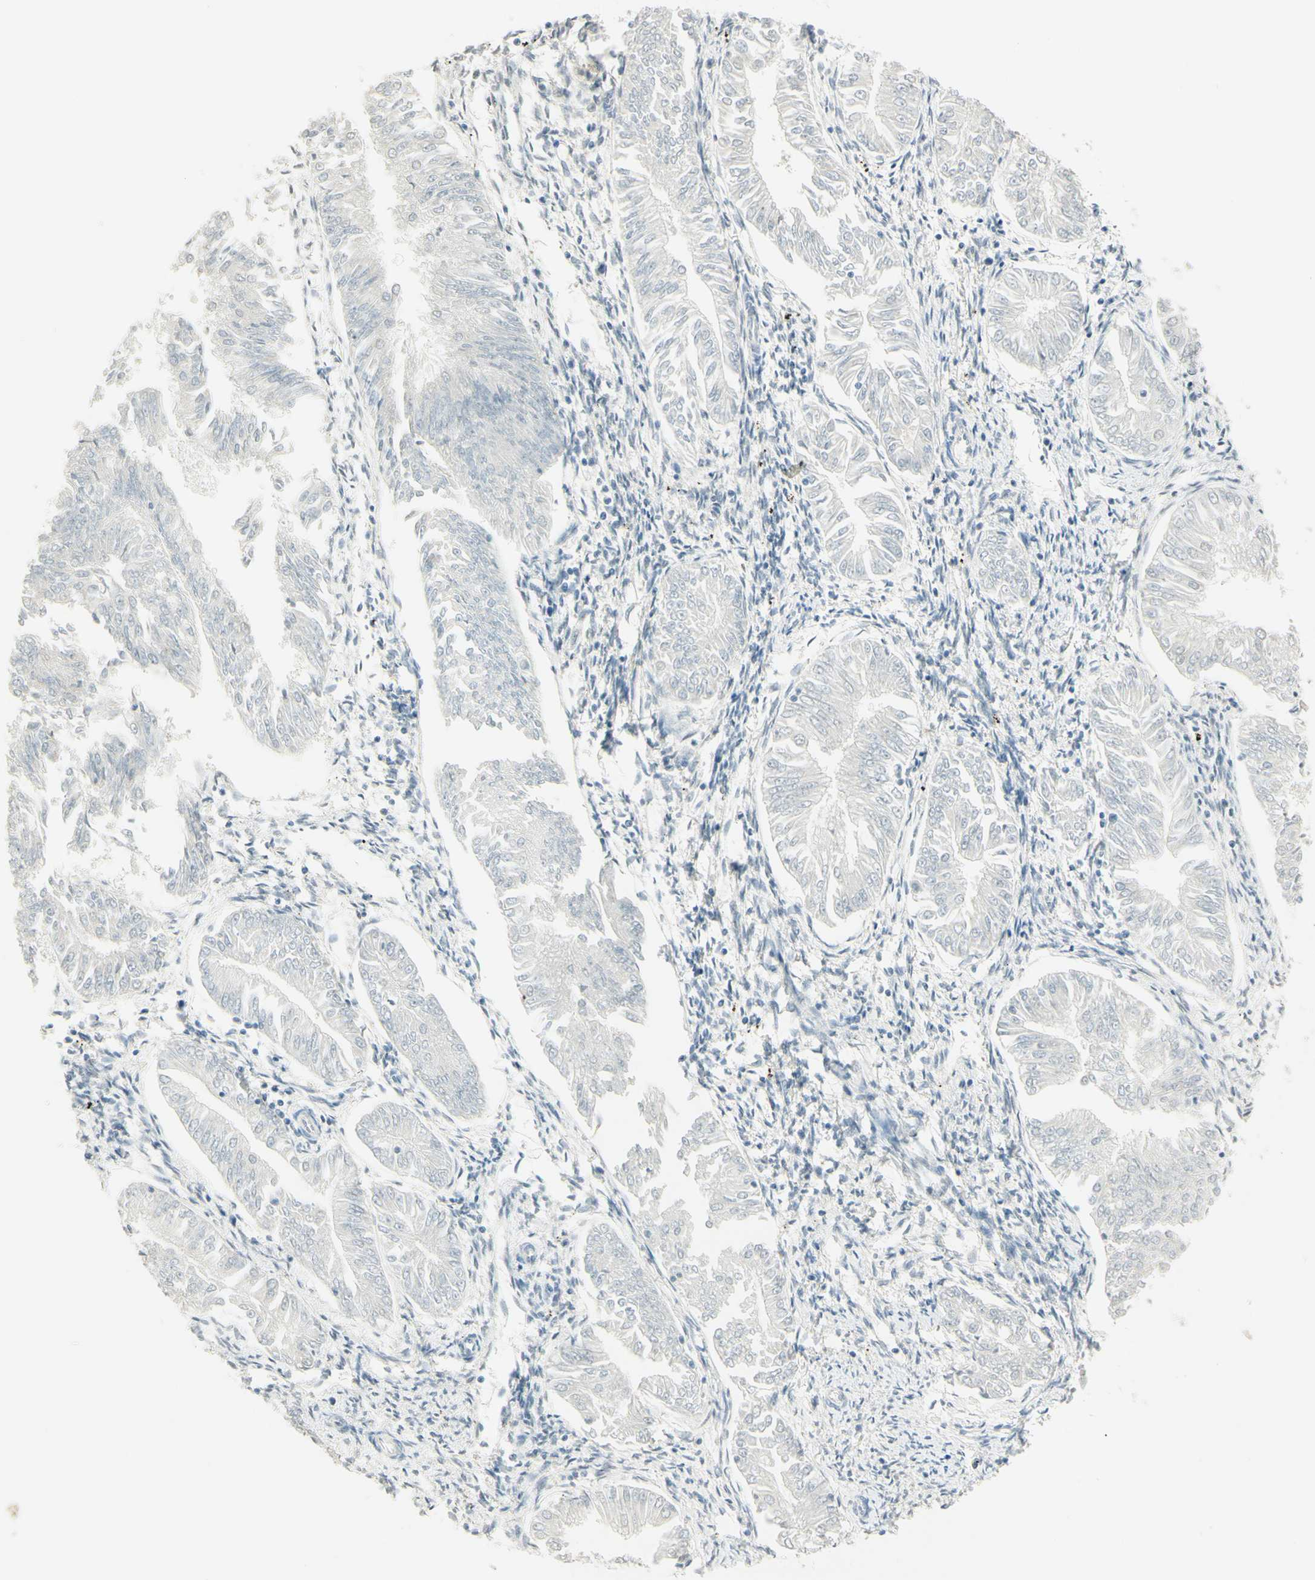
{"staining": {"intensity": "negative", "quantity": "none", "location": "none"}, "tissue": "endometrial cancer", "cell_type": "Tumor cells", "image_type": "cancer", "snomed": [{"axis": "morphology", "description": "Adenocarcinoma, NOS"}, {"axis": "topography", "description": "Endometrium"}], "caption": "Tumor cells show no significant staining in endometrial adenocarcinoma.", "gene": "PMS2", "patient": {"sex": "female", "age": 53}}